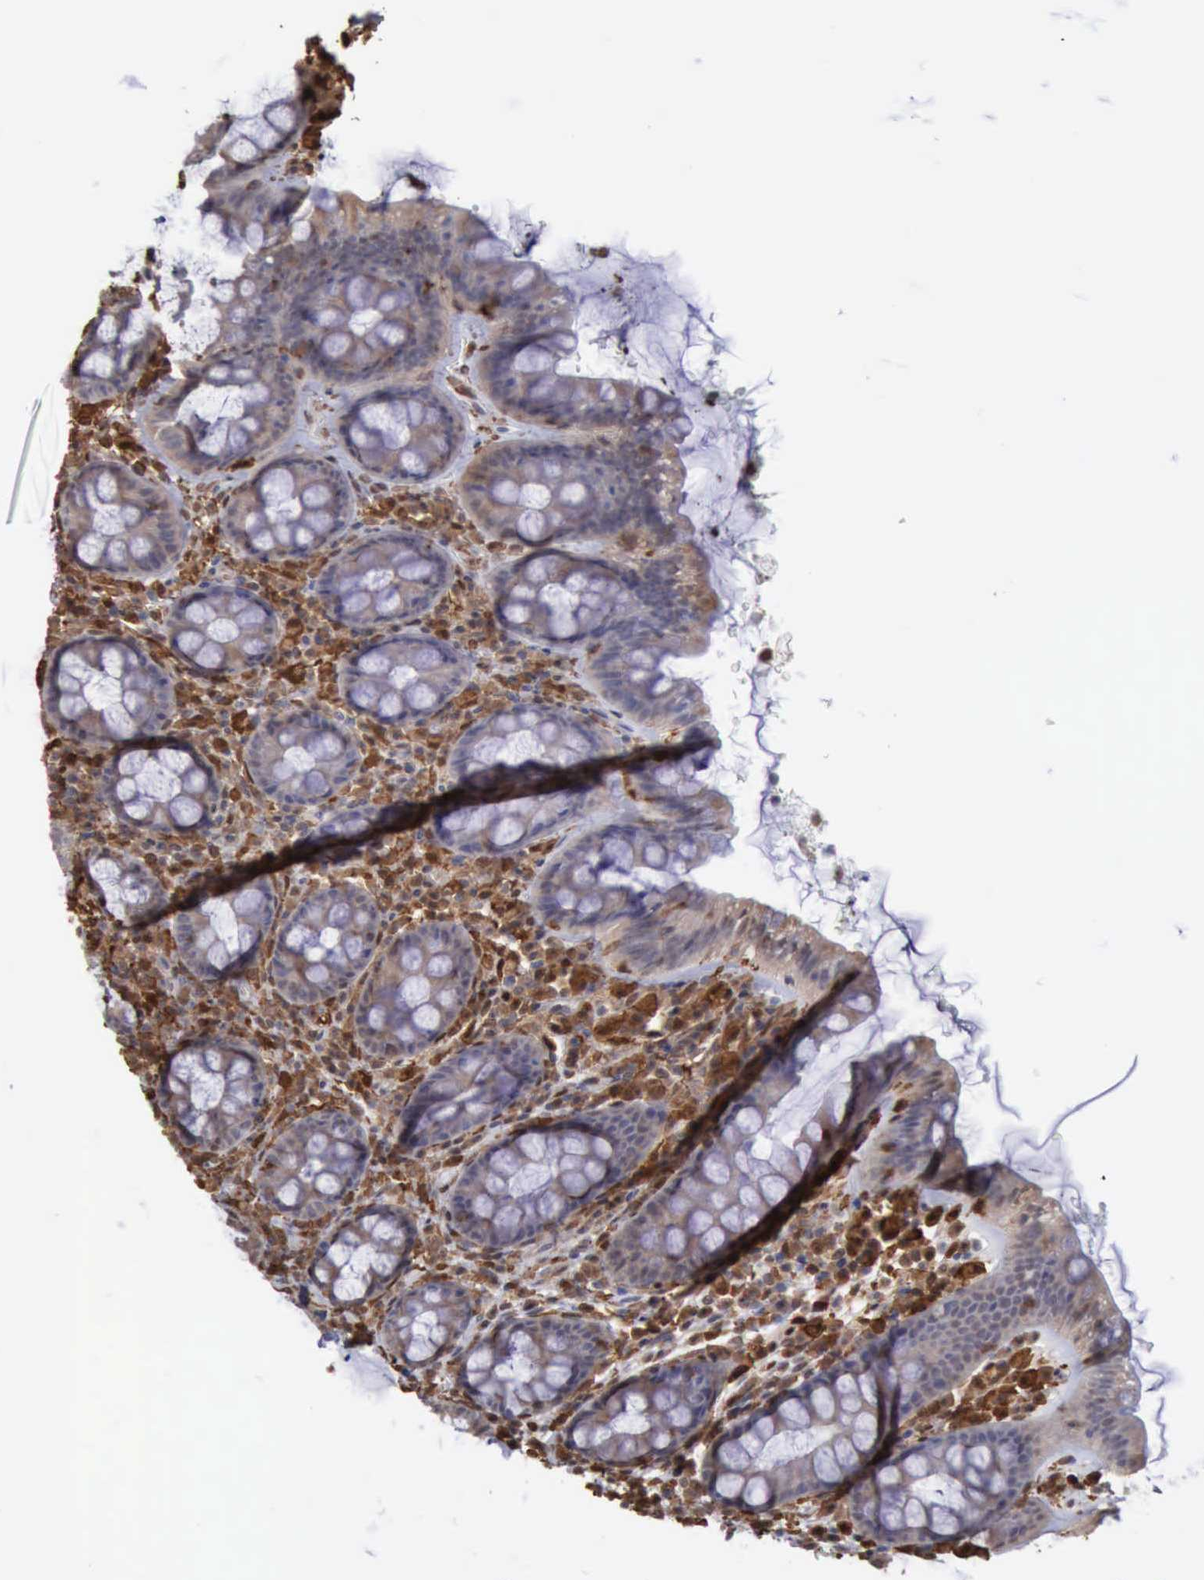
{"staining": {"intensity": "weak", "quantity": ">75%", "location": "cytoplasmic/membranous"}, "tissue": "rectum", "cell_type": "Glandular cells", "image_type": "normal", "snomed": [{"axis": "morphology", "description": "Normal tissue, NOS"}, {"axis": "topography", "description": "Rectum"}], "caption": "A low amount of weak cytoplasmic/membranous expression is appreciated in approximately >75% of glandular cells in normal rectum. (brown staining indicates protein expression, while blue staining denotes nuclei).", "gene": "STAT1", "patient": {"sex": "male", "age": 92}}